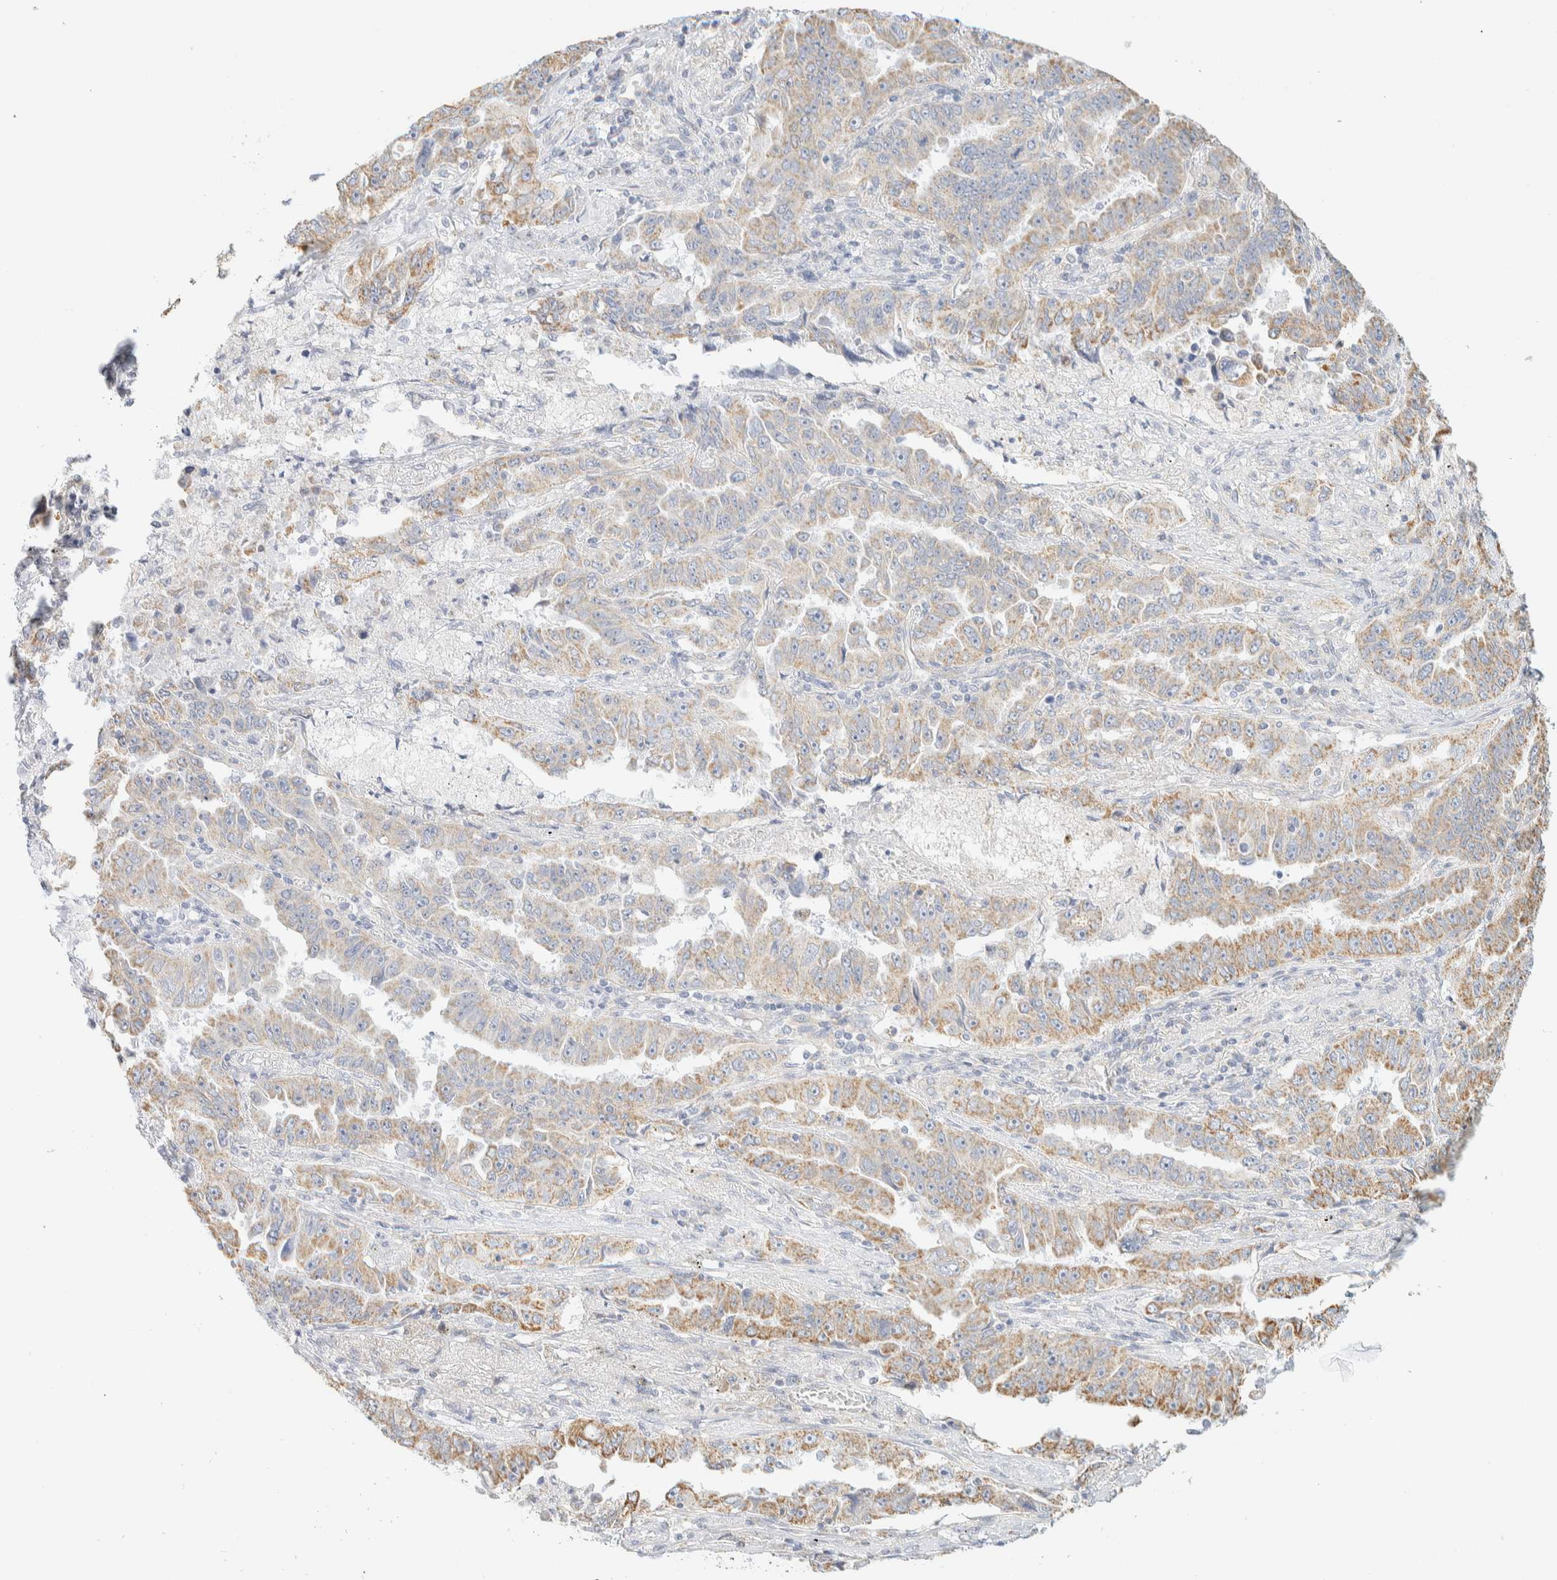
{"staining": {"intensity": "moderate", "quantity": "25%-75%", "location": "cytoplasmic/membranous"}, "tissue": "lung cancer", "cell_type": "Tumor cells", "image_type": "cancer", "snomed": [{"axis": "morphology", "description": "Adenocarcinoma, NOS"}, {"axis": "topography", "description": "Lung"}], "caption": "Adenocarcinoma (lung) stained with immunohistochemistry demonstrates moderate cytoplasmic/membranous staining in about 25%-75% of tumor cells.", "gene": "APBB2", "patient": {"sex": "female", "age": 51}}